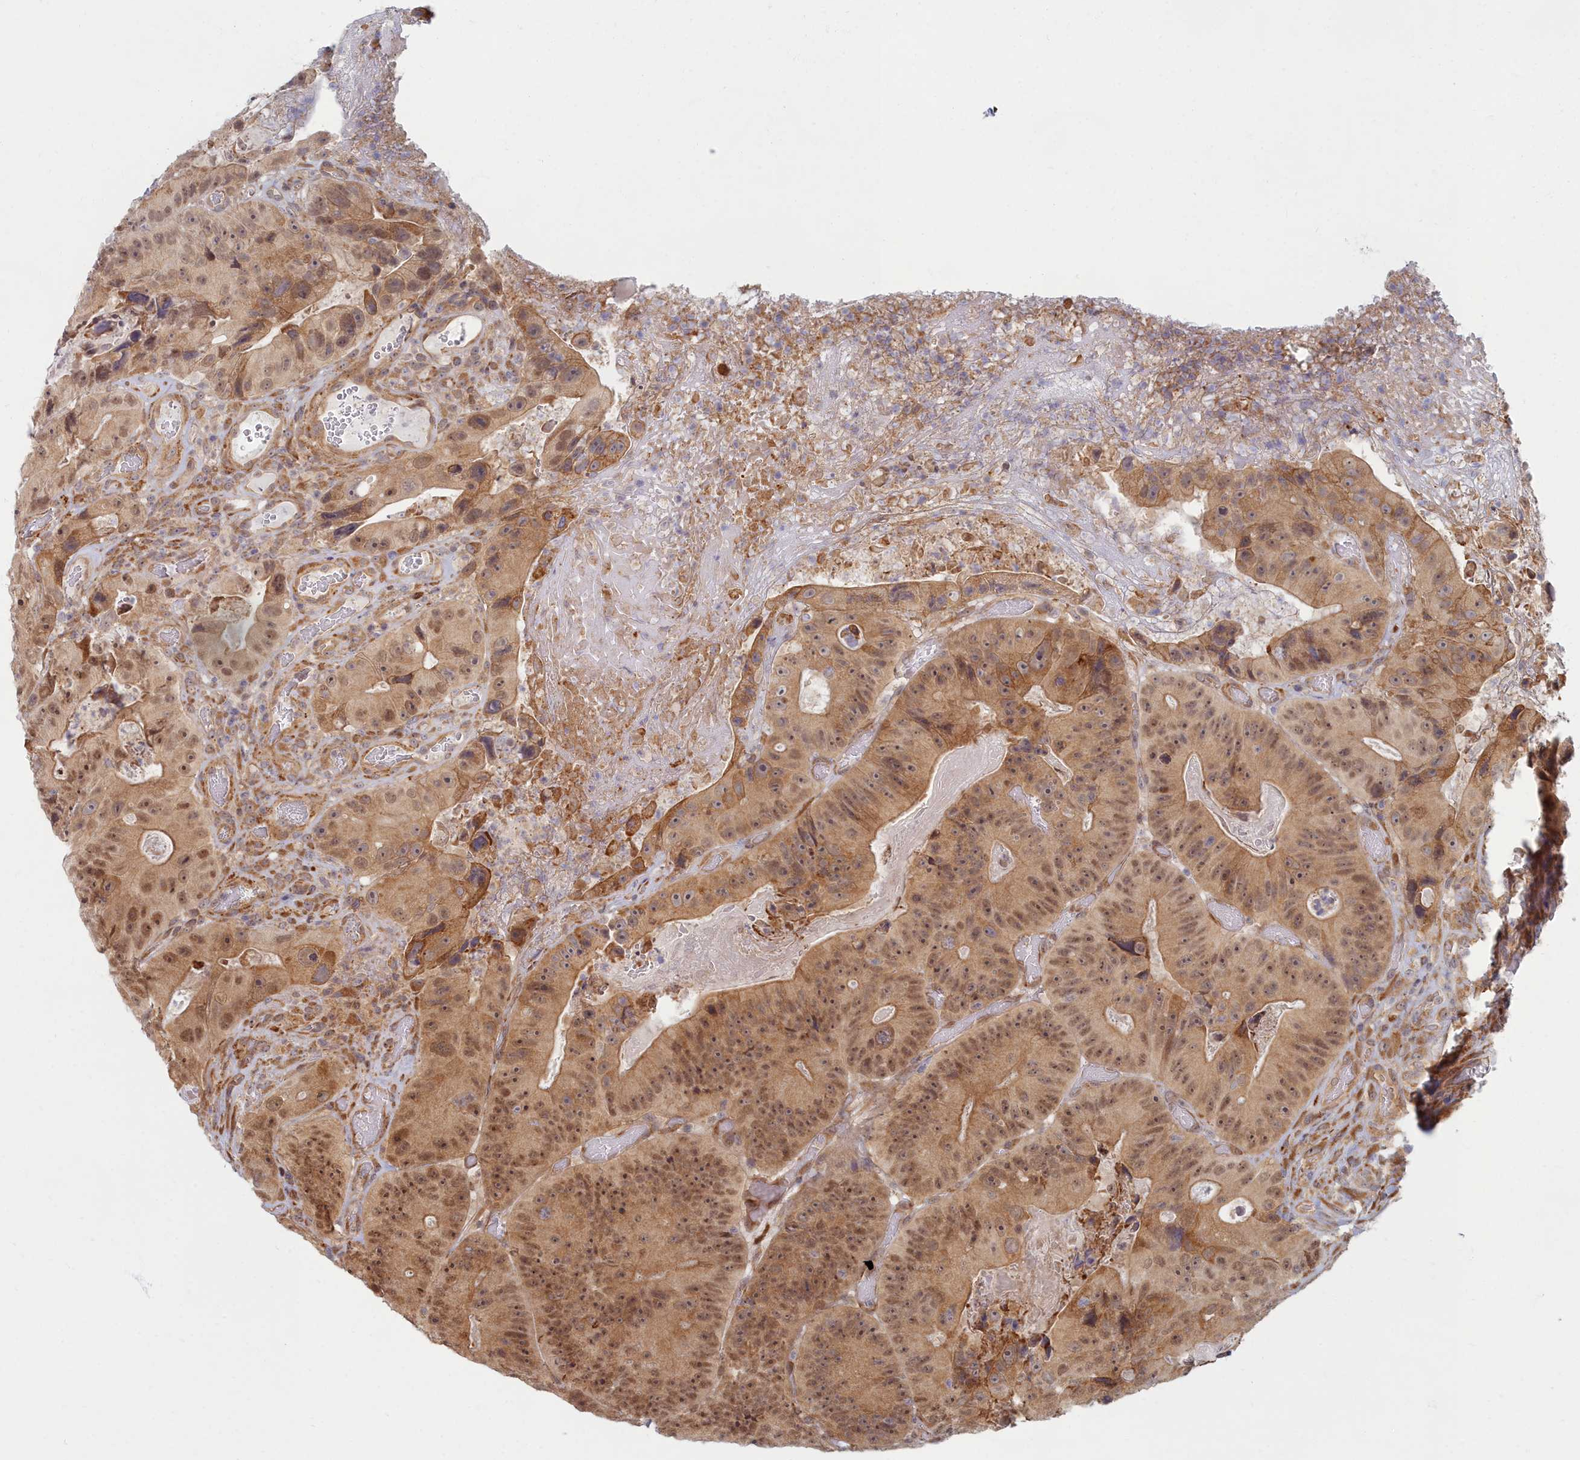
{"staining": {"intensity": "moderate", "quantity": ">75%", "location": "cytoplasmic/membranous,nuclear"}, "tissue": "colorectal cancer", "cell_type": "Tumor cells", "image_type": "cancer", "snomed": [{"axis": "morphology", "description": "Adenocarcinoma, NOS"}, {"axis": "topography", "description": "Colon"}], "caption": "Moderate cytoplasmic/membranous and nuclear protein staining is seen in approximately >75% of tumor cells in colorectal cancer.", "gene": "MAK16", "patient": {"sex": "female", "age": 86}}